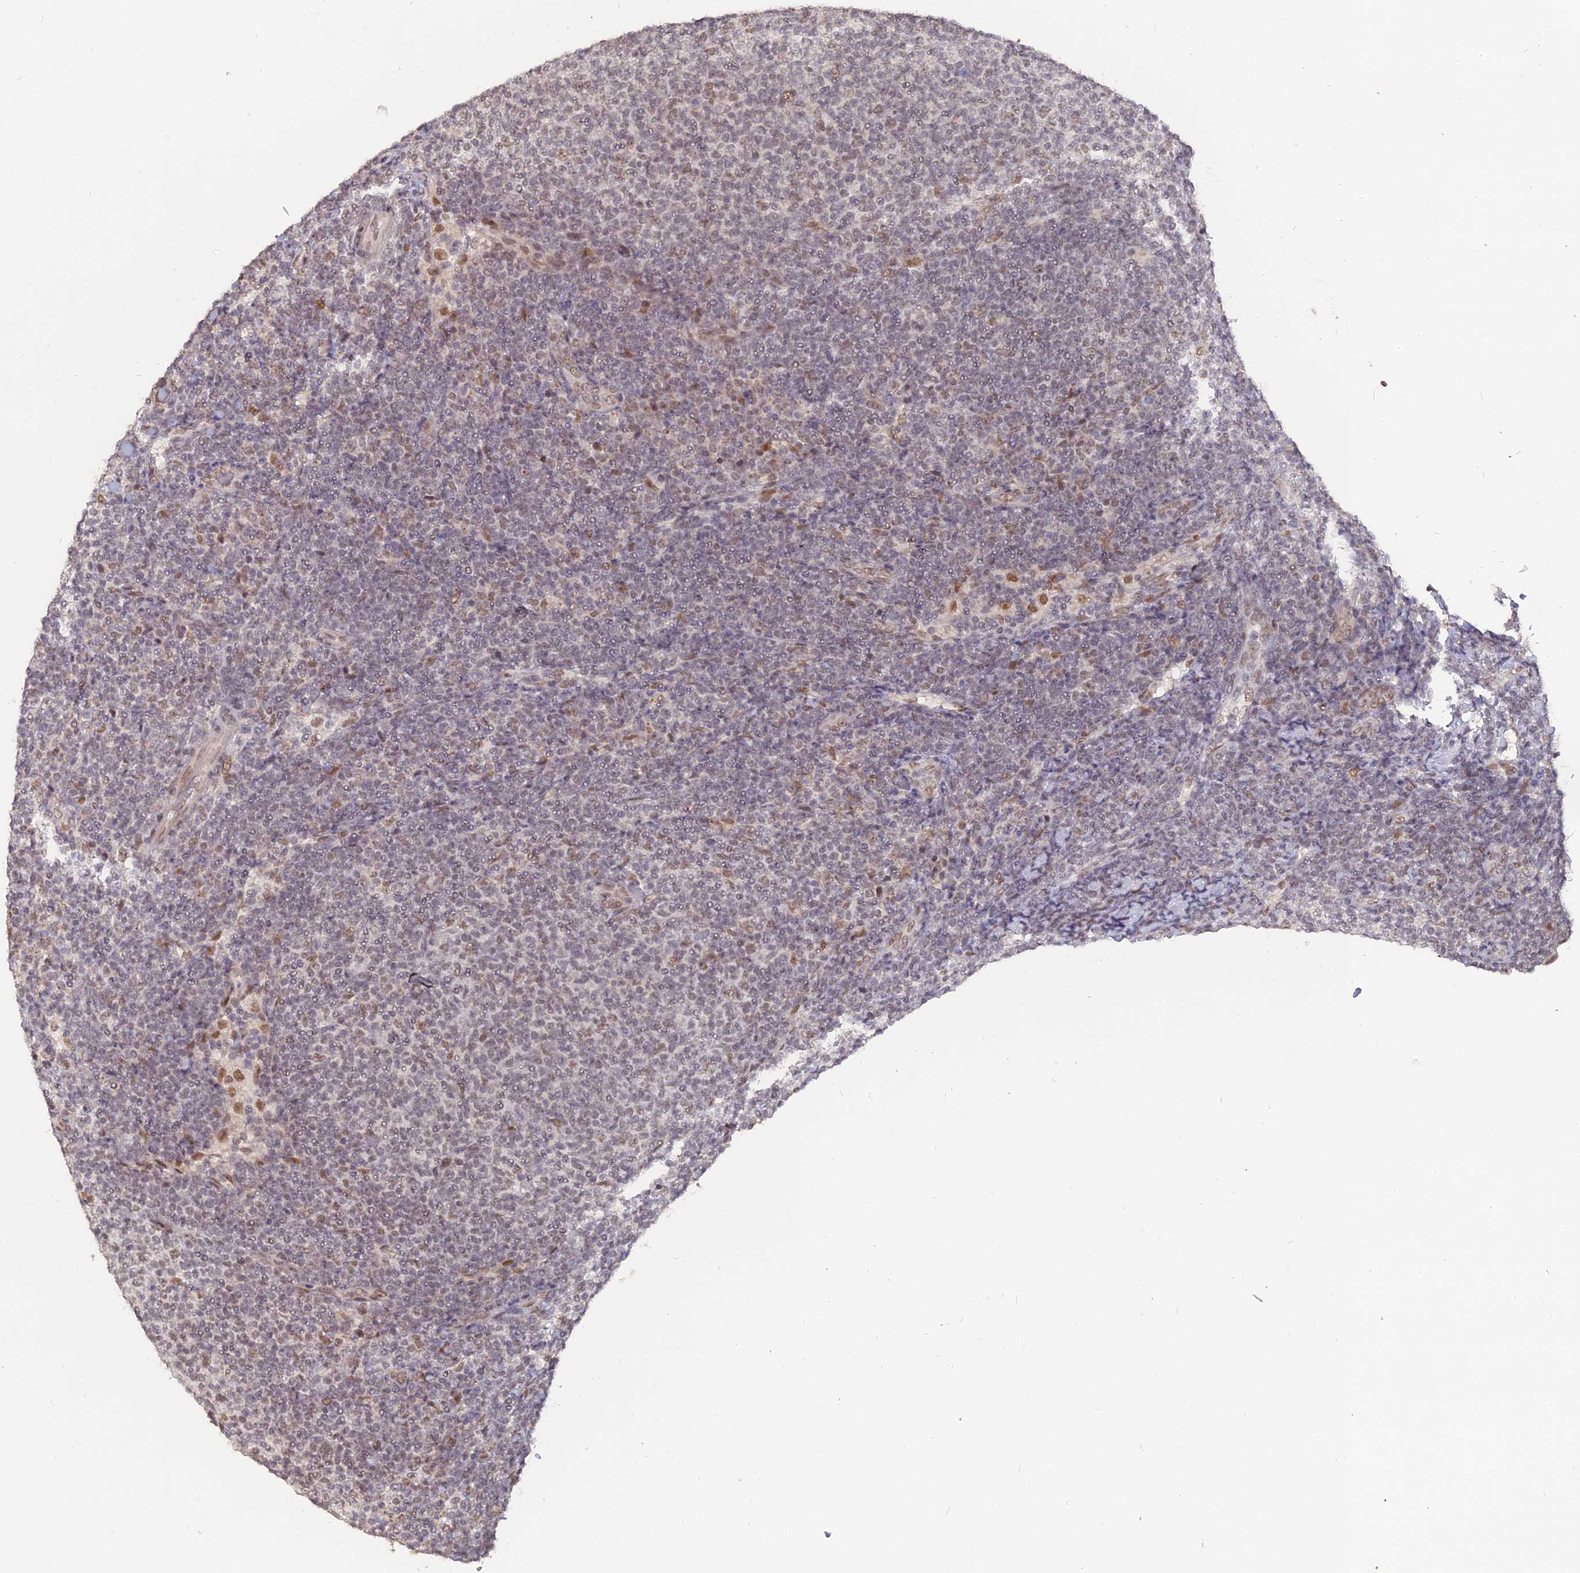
{"staining": {"intensity": "weak", "quantity": "25%-75%", "location": "nuclear"}, "tissue": "lymphoma", "cell_type": "Tumor cells", "image_type": "cancer", "snomed": [{"axis": "morphology", "description": "Malignant lymphoma, non-Hodgkin's type, Low grade"}, {"axis": "topography", "description": "Lymph node"}], "caption": "A brown stain highlights weak nuclear positivity of a protein in human lymphoma tumor cells.", "gene": "NR1H3", "patient": {"sex": "male", "age": 66}}